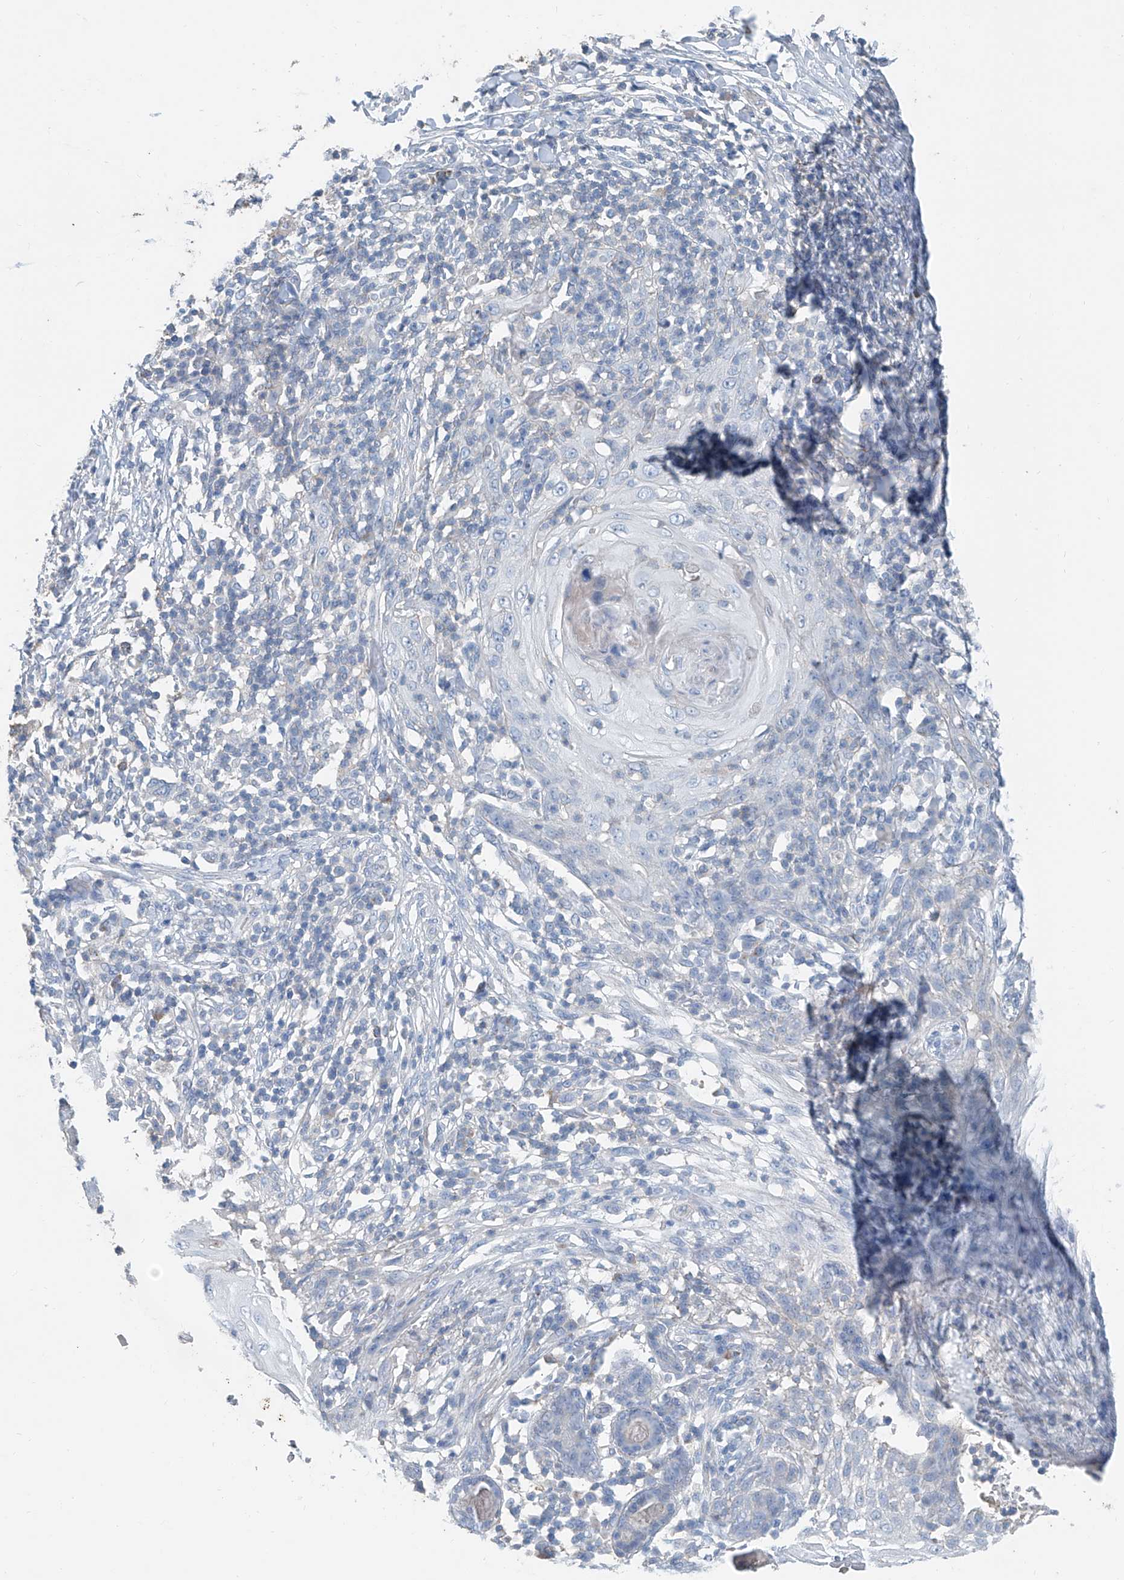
{"staining": {"intensity": "negative", "quantity": "none", "location": "none"}, "tissue": "skin cancer", "cell_type": "Tumor cells", "image_type": "cancer", "snomed": [{"axis": "morphology", "description": "Squamous cell carcinoma, NOS"}, {"axis": "topography", "description": "Skin"}], "caption": "Skin cancer was stained to show a protein in brown. There is no significant positivity in tumor cells.", "gene": "ANKRD34A", "patient": {"sex": "female", "age": 88}}